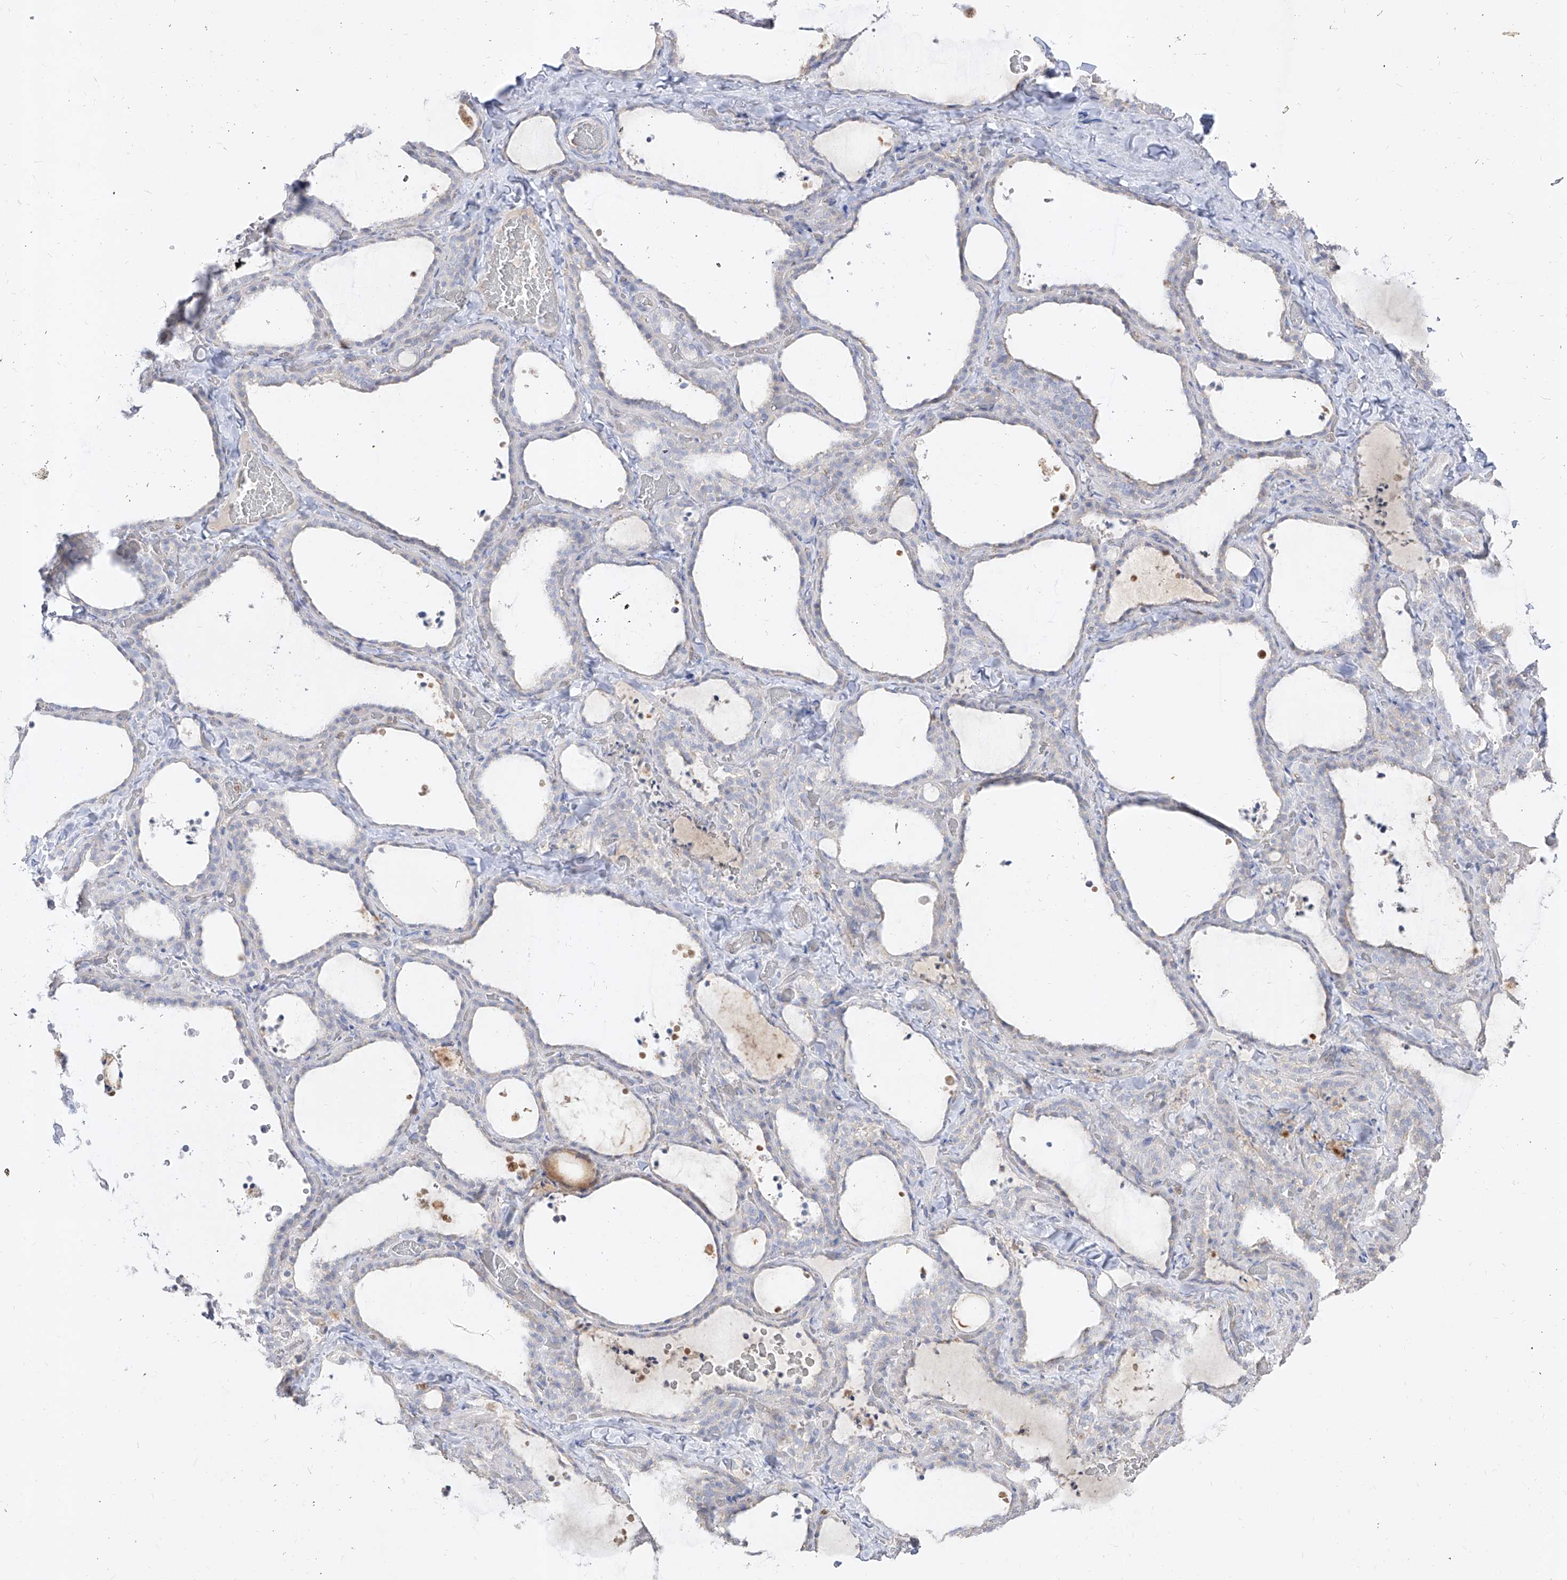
{"staining": {"intensity": "negative", "quantity": "none", "location": "none"}, "tissue": "thyroid gland", "cell_type": "Glandular cells", "image_type": "normal", "snomed": [{"axis": "morphology", "description": "Normal tissue, NOS"}, {"axis": "topography", "description": "Thyroid gland"}], "caption": "Protein analysis of unremarkable thyroid gland shows no significant positivity in glandular cells.", "gene": "RBFOX3", "patient": {"sex": "female", "age": 22}}